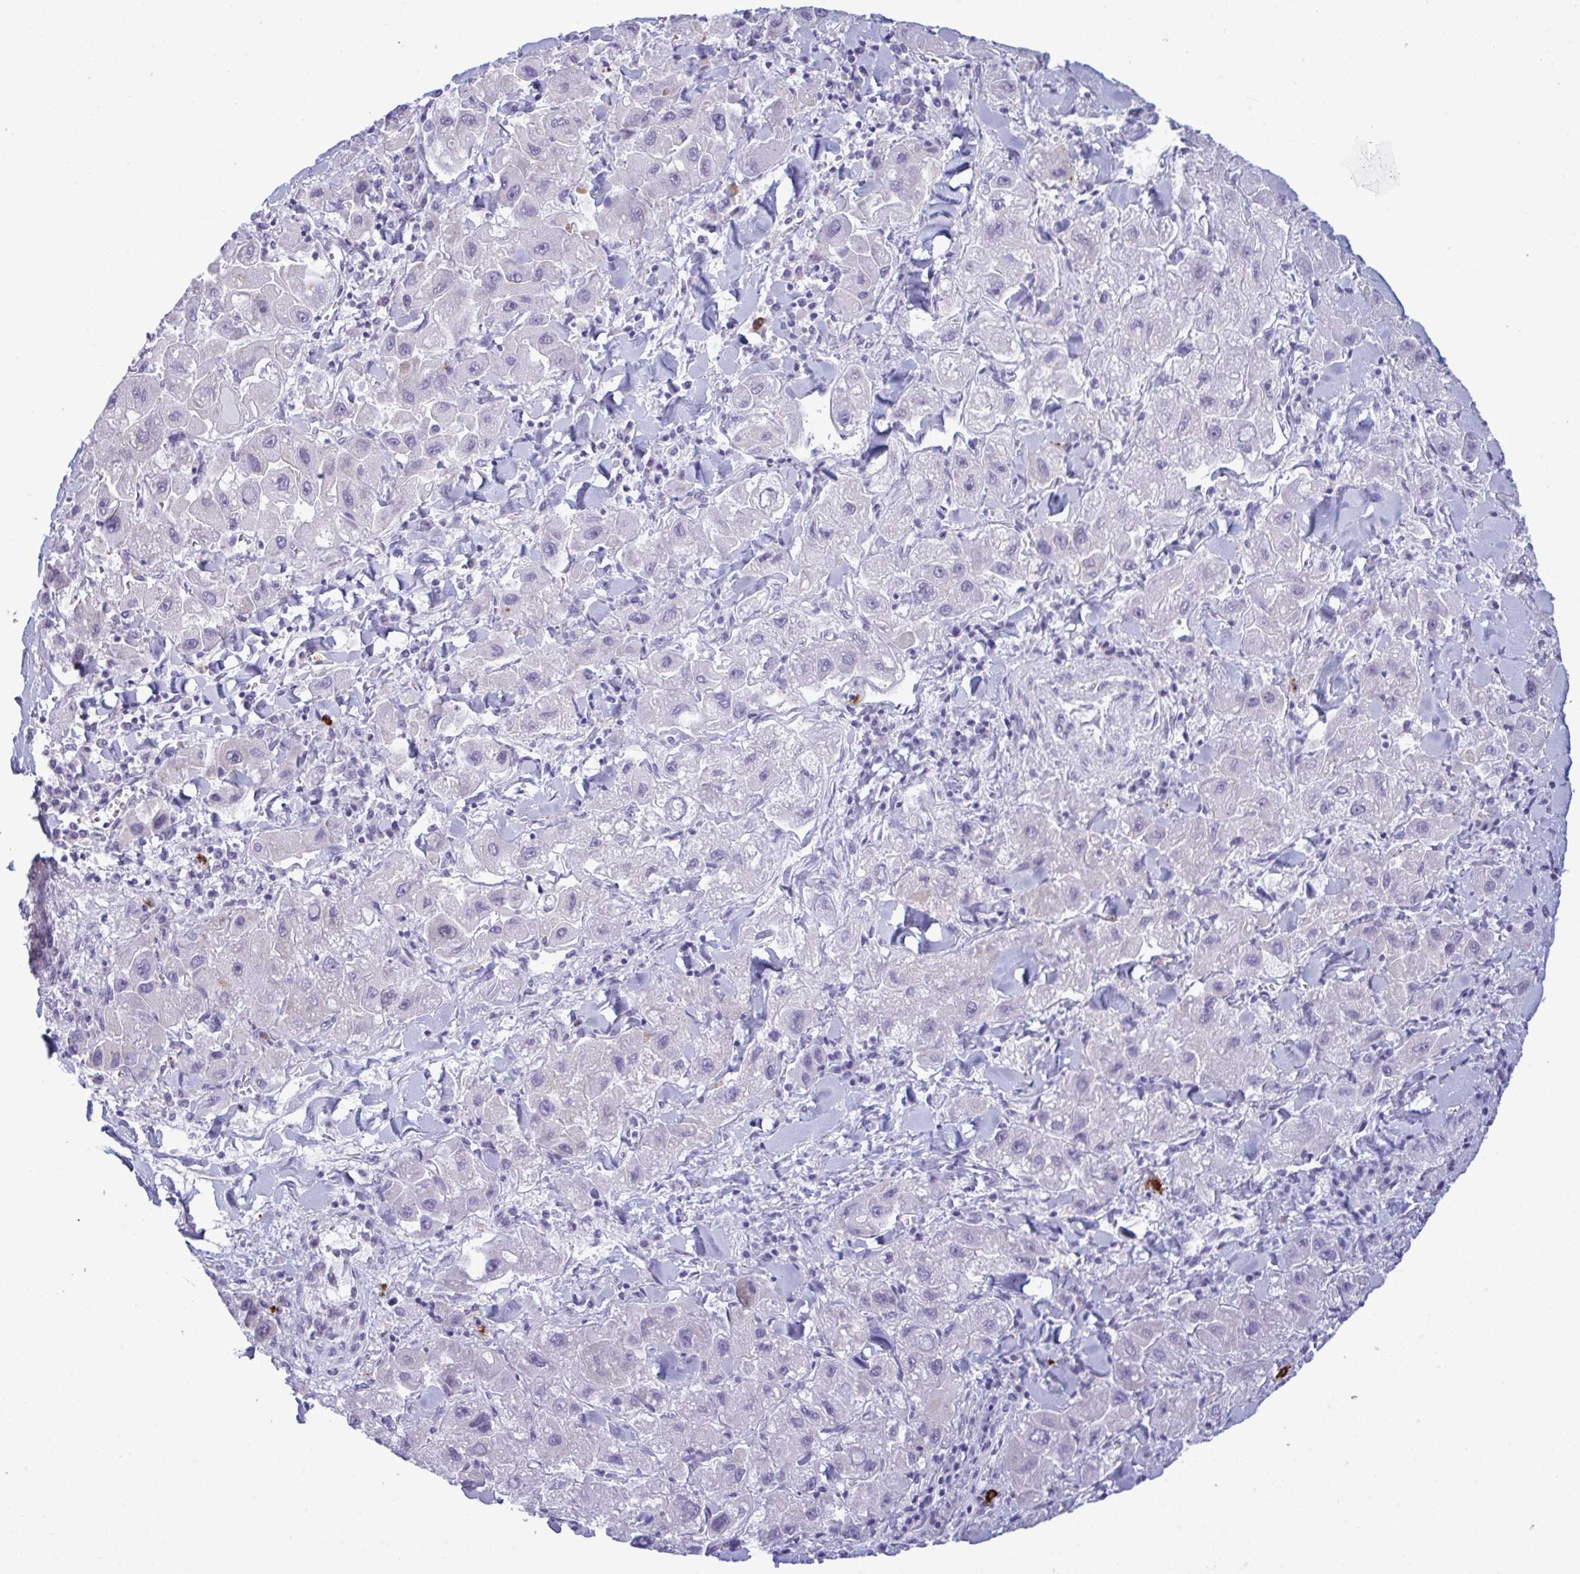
{"staining": {"intensity": "negative", "quantity": "none", "location": "none"}, "tissue": "liver cancer", "cell_type": "Tumor cells", "image_type": "cancer", "snomed": [{"axis": "morphology", "description": "Carcinoma, Hepatocellular, NOS"}, {"axis": "topography", "description": "Liver"}], "caption": "Tumor cells show no significant expression in hepatocellular carcinoma (liver).", "gene": "ZNF684", "patient": {"sex": "male", "age": 24}}